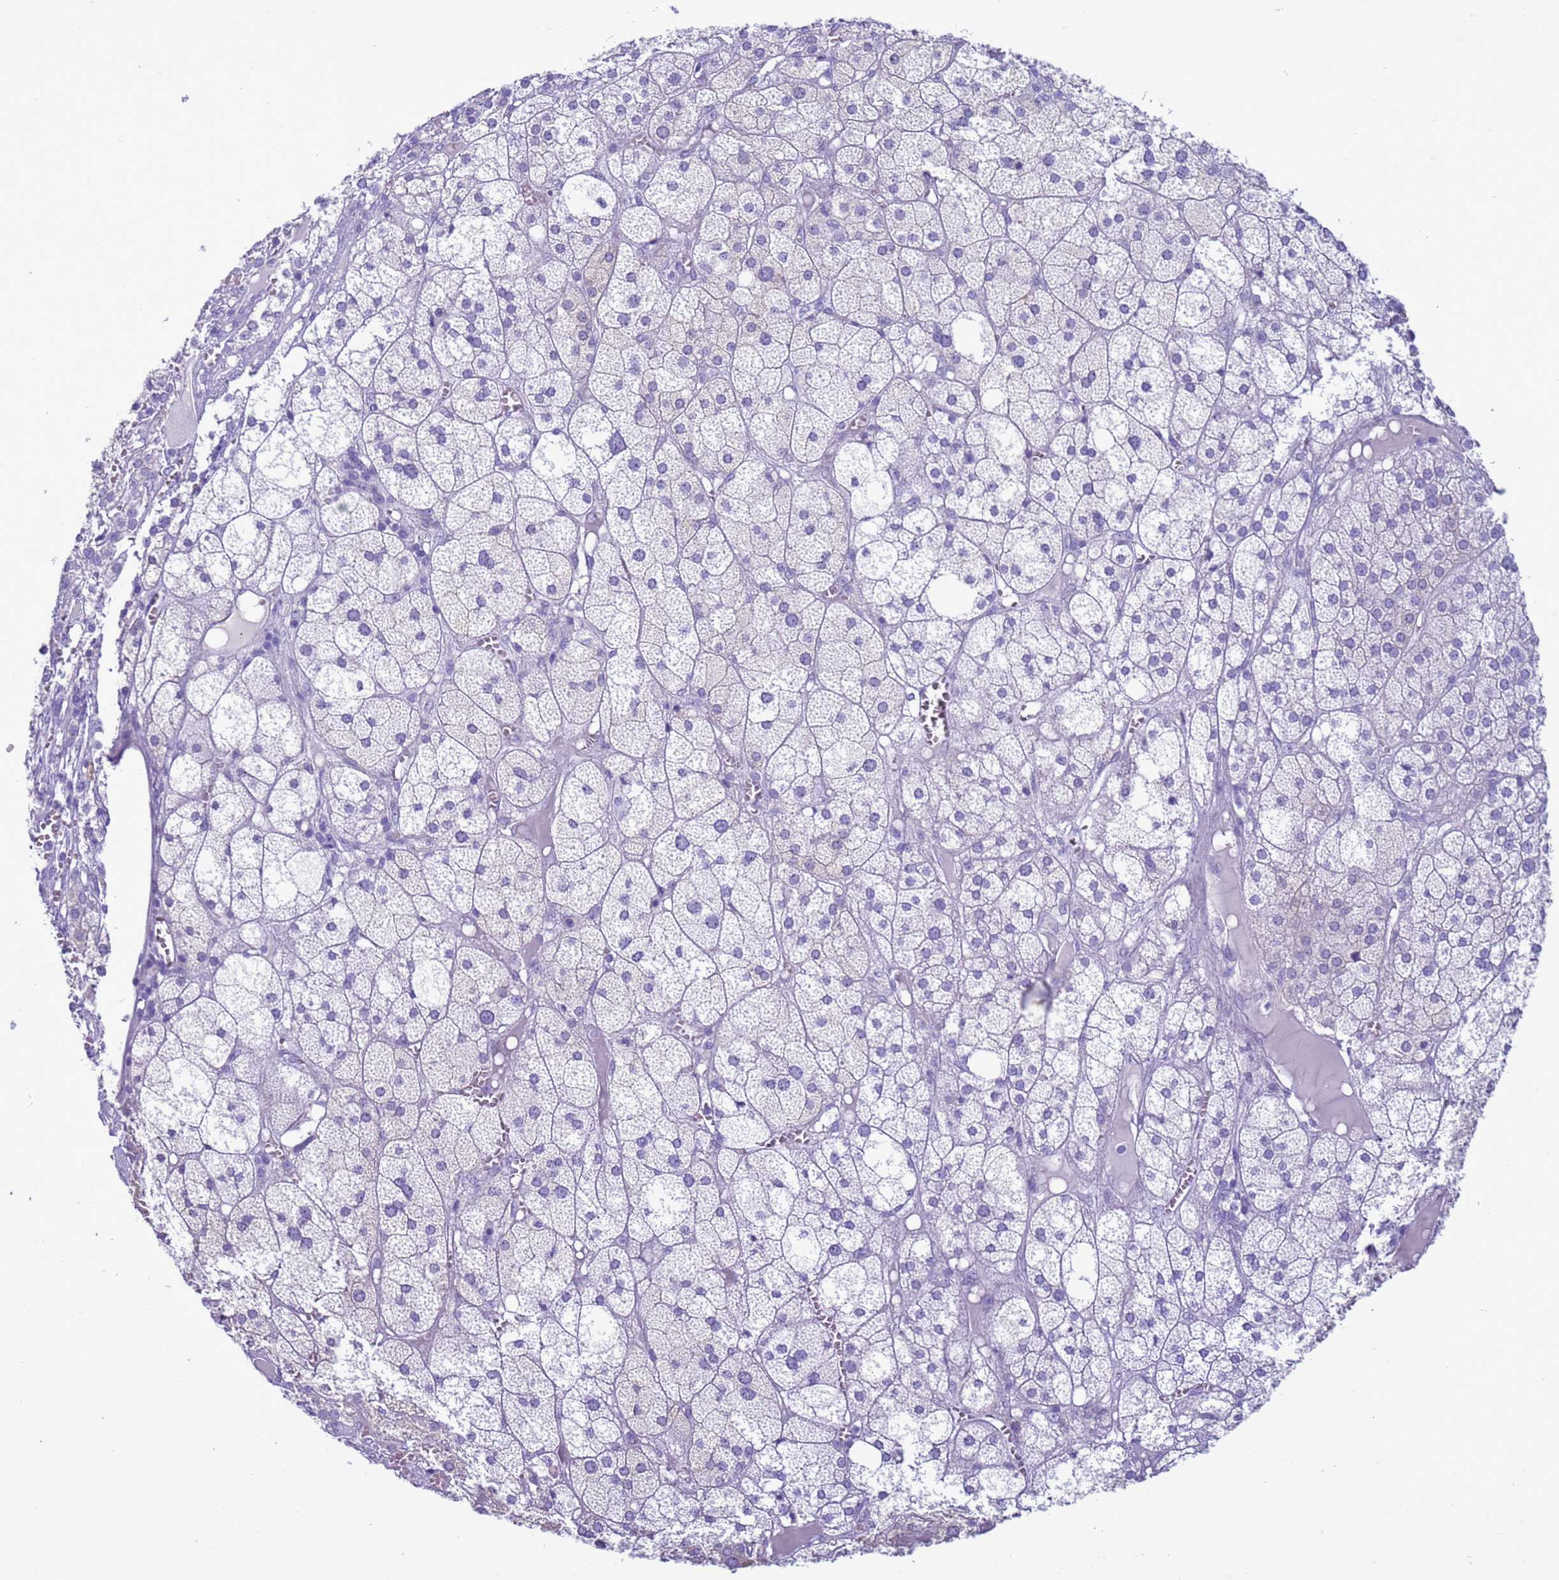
{"staining": {"intensity": "negative", "quantity": "none", "location": "none"}, "tissue": "adrenal gland", "cell_type": "Glandular cells", "image_type": "normal", "snomed": [{"axis": "morphology", "description": "Normal tissue, NOS"}, {"axis": "topography", "description": "Adrenal gland"}], "caption": "This micrograph is of normal adrenal gland stained with immunohistochemistry (IHC) to label a protein in brown with the nuclei are counter-stained blue. There is no positivity in glandular cells.", "gene": "CST1", "patient": {"sex": "female", "age": 61}}